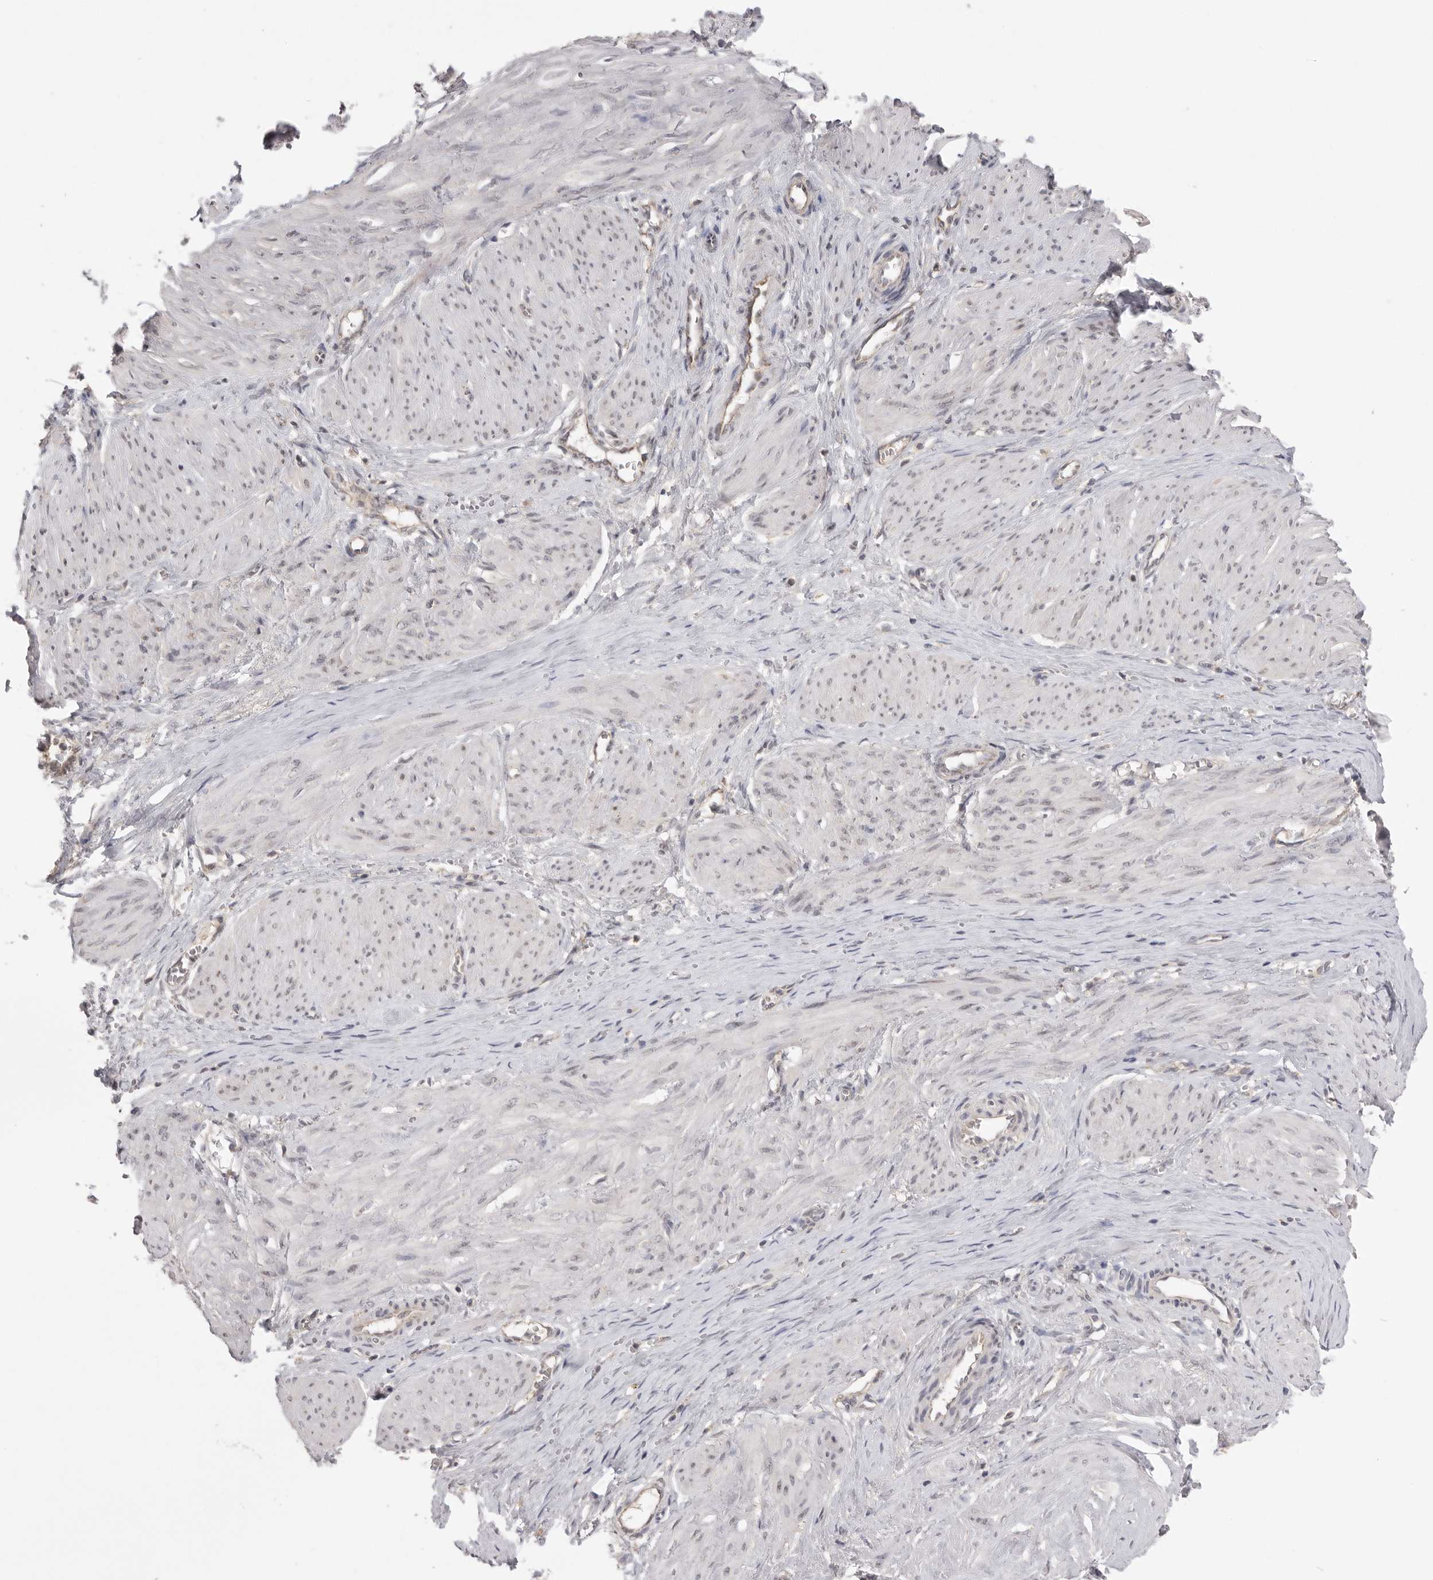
{"staining": {"intensity": "negative", "quantity": "none", "location": "none"}, "tissue": "smooth muscle", "cell_type": "Smooth muscle cells", "image_type": "normal", "snomed": [{"axis": "morphology", "description": "Normal tissue, NOS"}, {"axis": "topography", "description": "Endometrium"}], "caption": "IHC histopathology image of normal smooth muscle: human smooth muscle stained with DAB (3,3'-diaminobenzidine) exhibits no significant protein expression in smooth muscle cells.", "gene": "TLR3", "patient": {"sex": "female", "age": 33}}